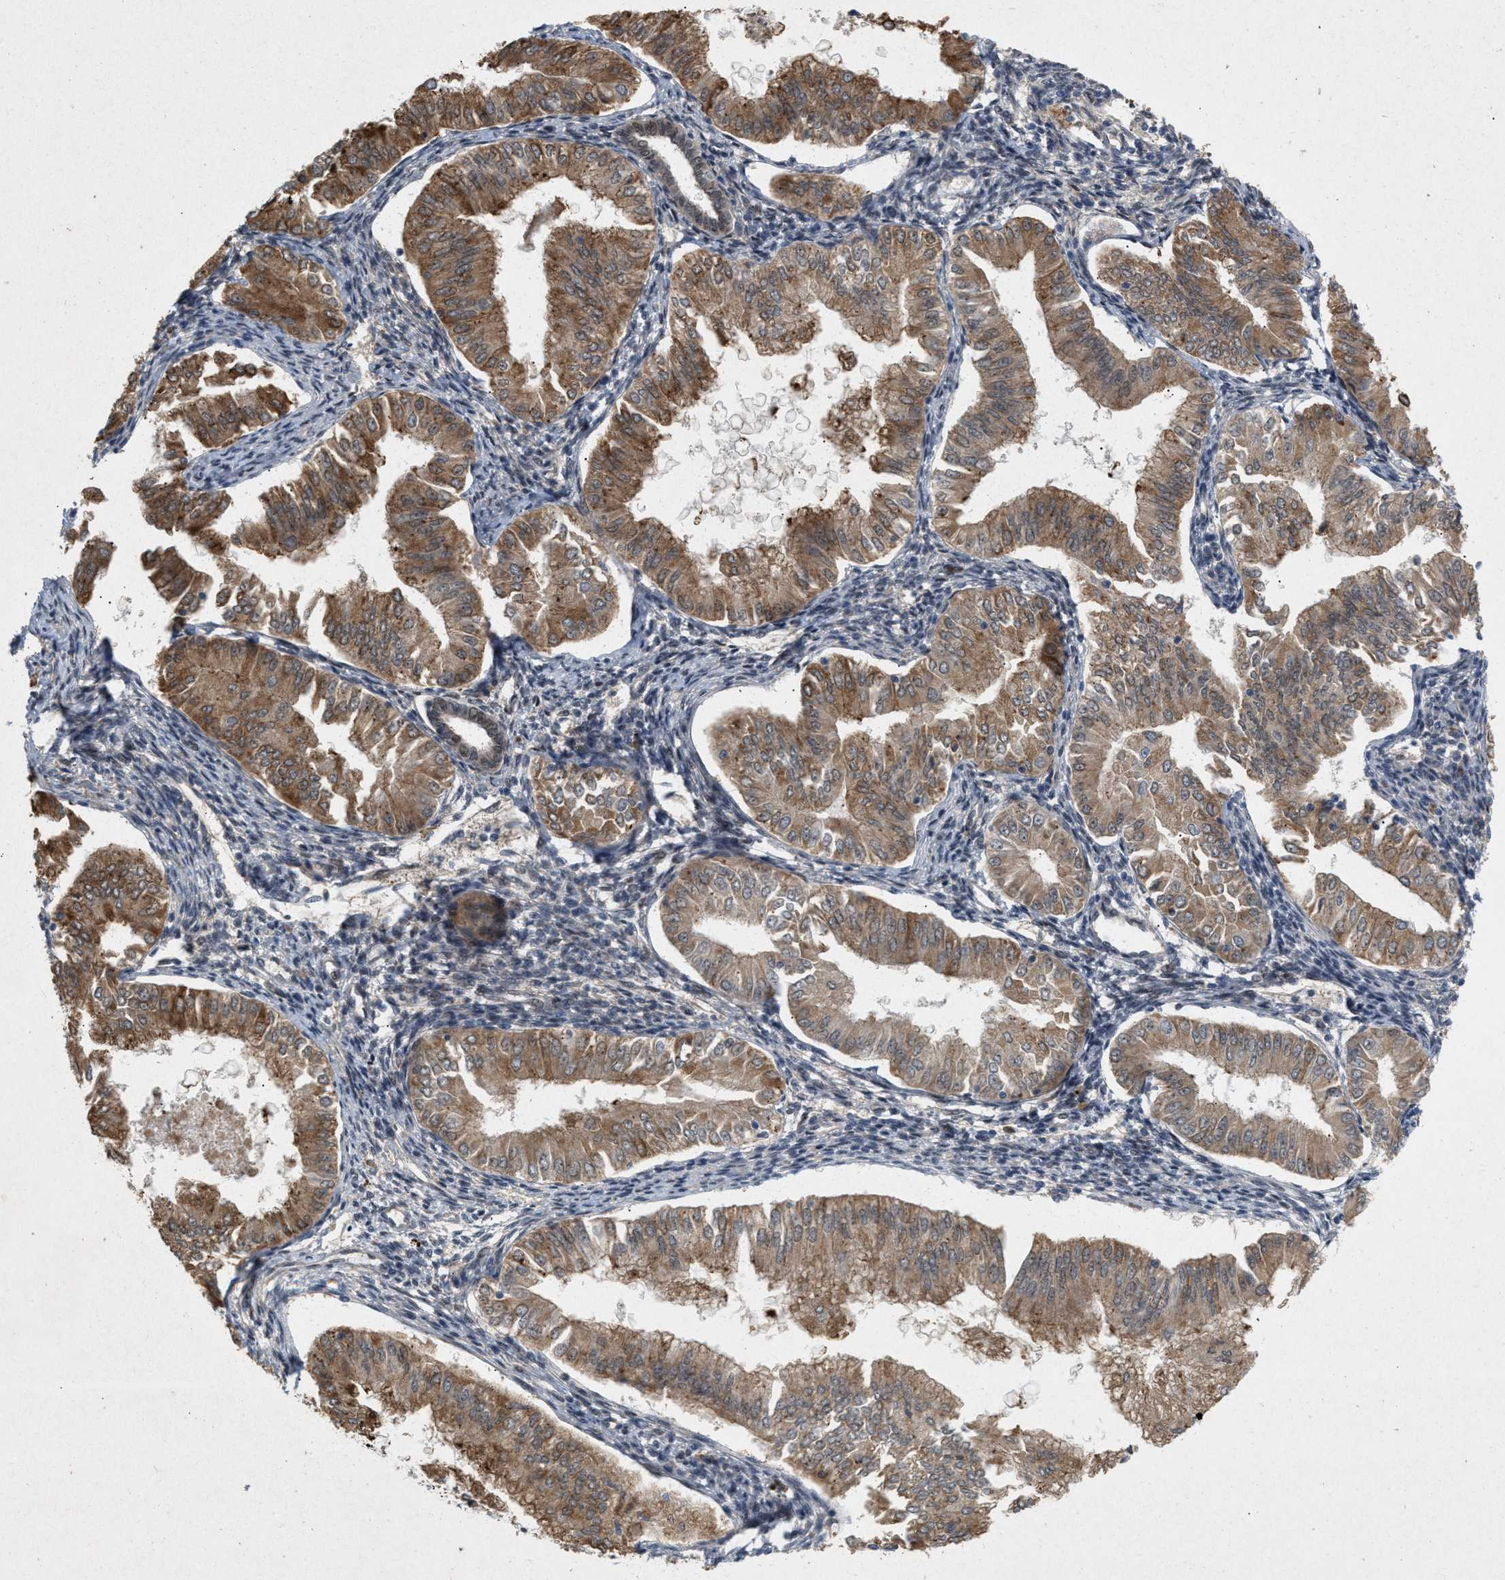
{"staining": {"intensity": "moderate", "quantity": ">75%", "location": "cytoplasmic/membranous"}, "tissue": "endometrial cancer", "cell_type": "Tumor cells", "image_type": "cancer", "snomed": [{"axis": "morphology", "description": "Normal tissue, NOS"}, {"axis": "morphology", "description": "Adenocarcinoma, NOS"}, {"axis": "topography", "description": "Endometrium"}], "caption": "Moderate cytoplasmic/membranous protein positivity is seen in approximately >75% of tumor cells in endometrial cancer.", "gene": "MFSD6", "patient": {"sex": "female", "age": 53}}